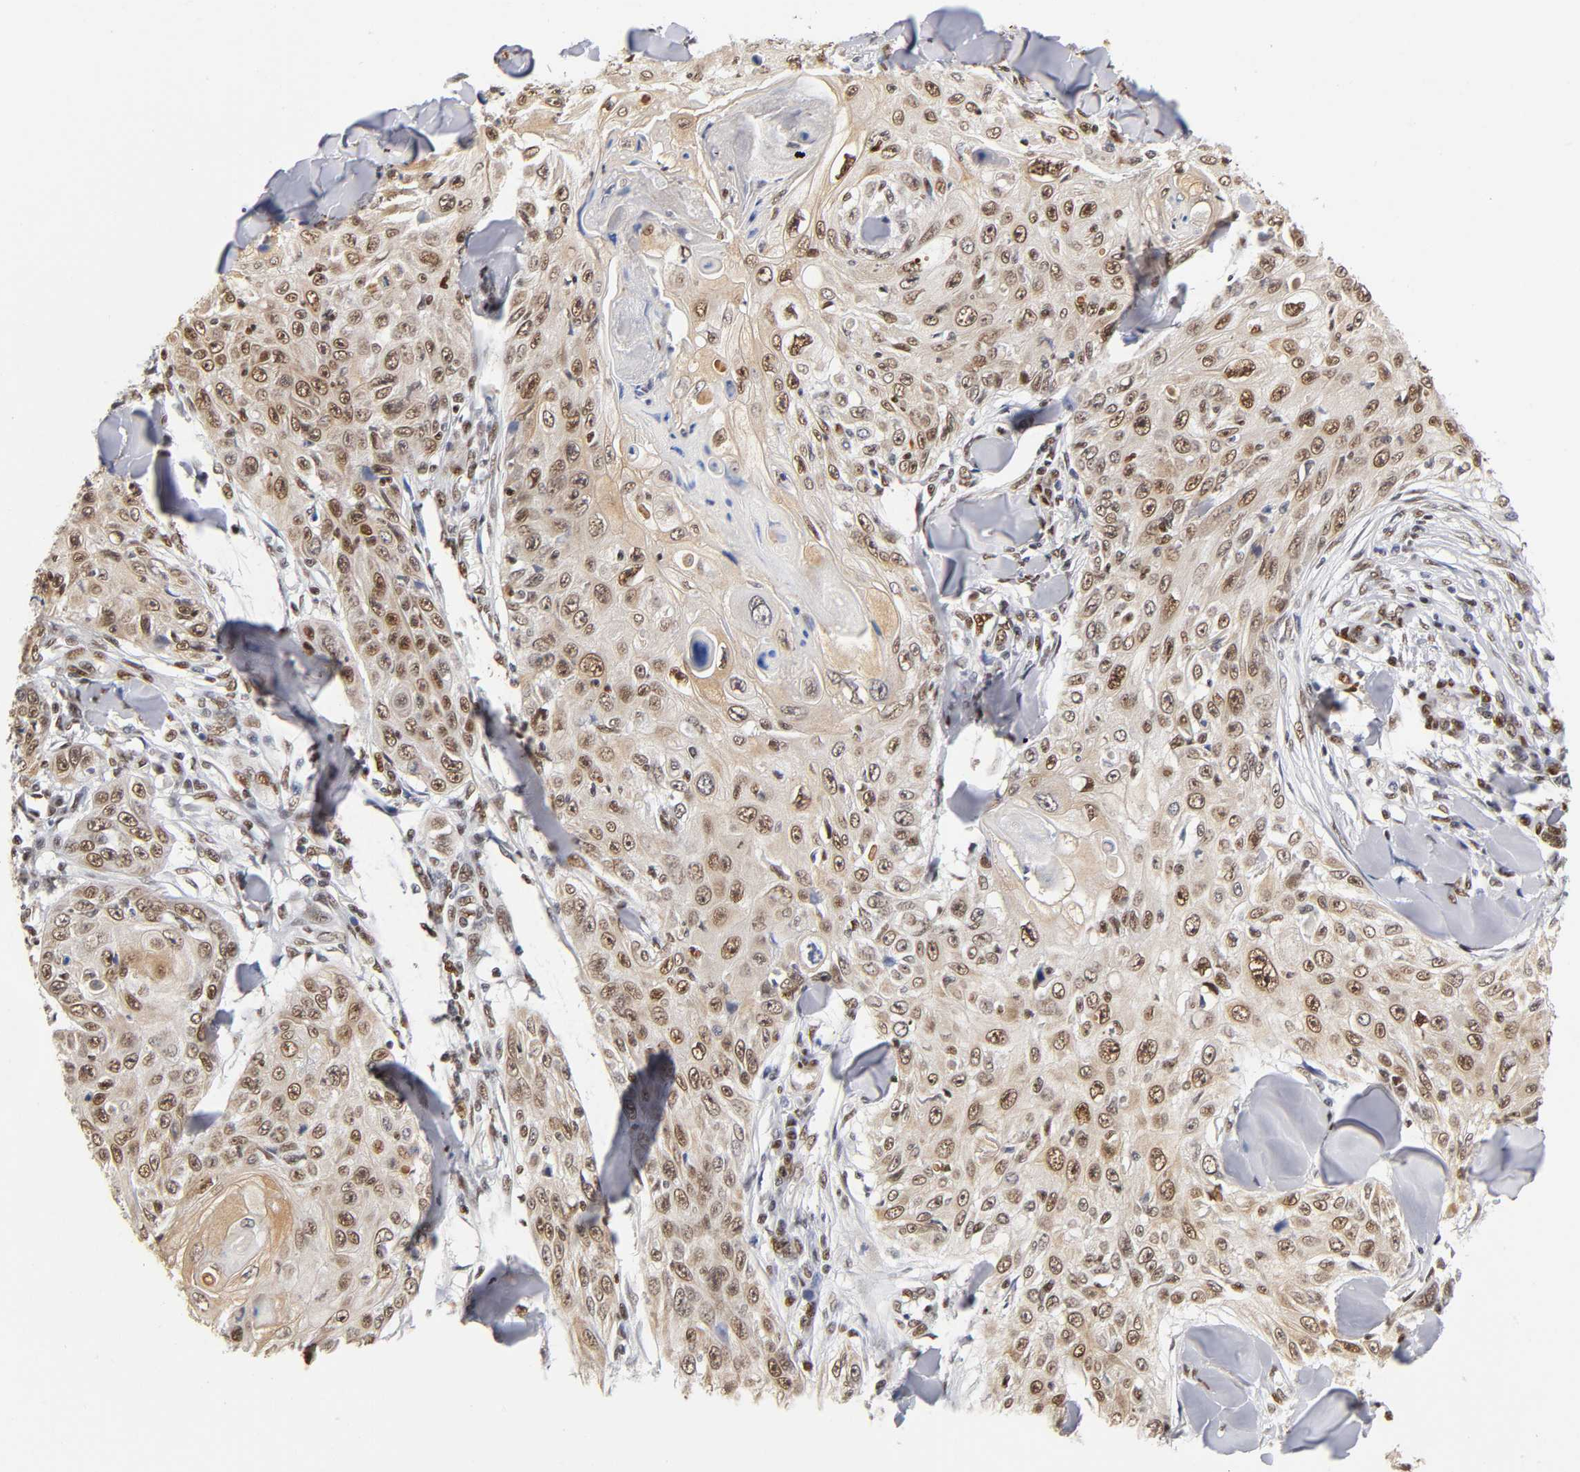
{"staining": {"intensity": "moderate", "quantity": ">75%", "location": "cytoplasmic/membranous,nuclear"}, "tissue": "skin cancer", "cell_type": "Tumor cells", "image_type": "cancer", "snomed": [{"axis": "morphology", "description": "Squamous cell carcinoma, NOS"}, {"axis": "topography", "description": "Skin"}], "caption": "Protein expression by IHC reveals moderate cytoplasmic/membranous and nuclear expression in approximately >75% of tumor cells in skin cancer (squamous cell carcinoma).", "gene": "NR3C1", "patient": {"sex": "male", "age": 86}}